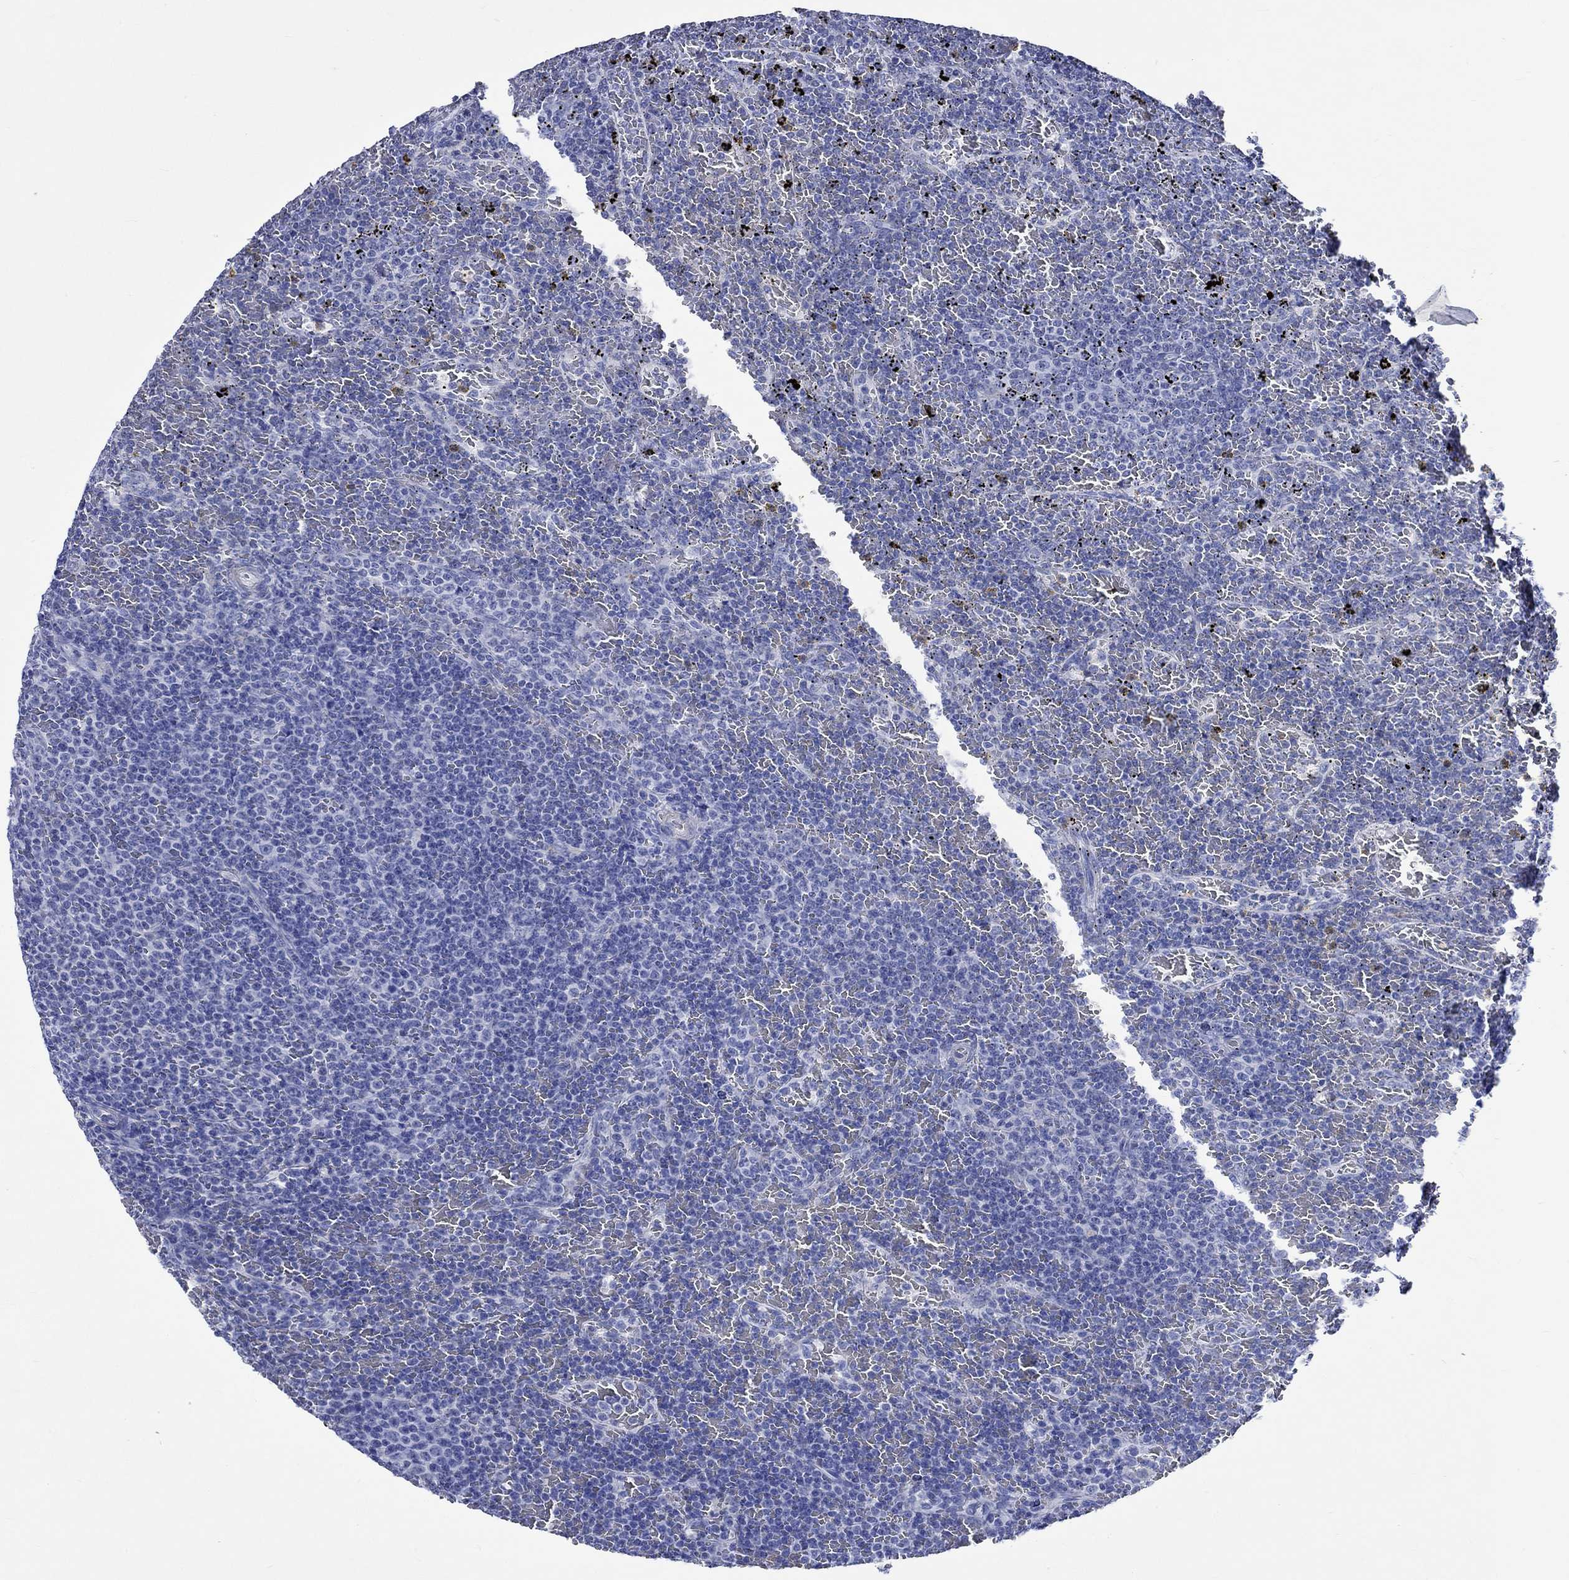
{"staining": {"intensity": "negative", "quantity": "none", "location": "none"}, "tissue": "lymphoma", "cell_type": "Tumor cells", "image_type": "cancer", "snomed": [{"axis": "morphology", "description": "Malignant lymphoma, non-Hodgkin's type, Low grade"}, {"axis": "topography", "description": "Spleen"}], "caption": "Protein analysis of low-grade malignant lymphoma, non-Hodgkin's type reveals no significant positivity in tumor cells.", "gene": "CRYAB", "patient": {"sex": "female", "age": 77}}